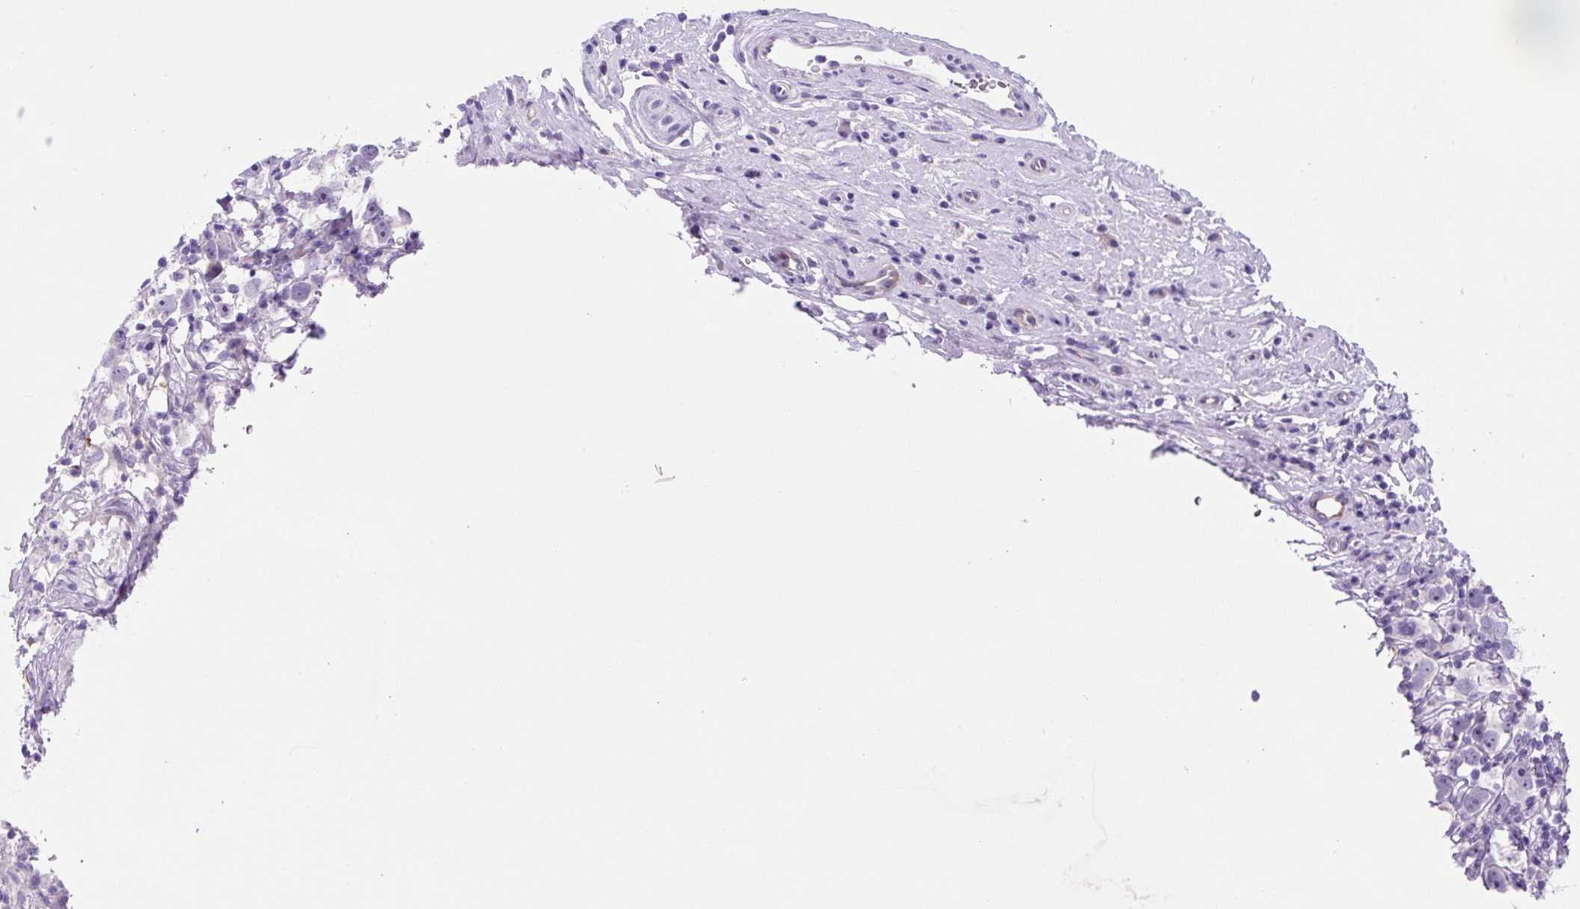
{"staining": {"intensity": "negative", "quantity": "none", "location": "none"}, "tissue": "testis cancer", "cell_type": "Tumor cells", "image_type": "cancer", "snomed": [{"axis": "morphology", "description": "Seminoma, NOS"}, {"axis": "topography", "description": "Testis"}], "caption": "Histopathology image shows no protein expression in tumor cells of testis cancer tissue.", "gene": "ASB4", "patient": {"sex": "male", "age": 49}}